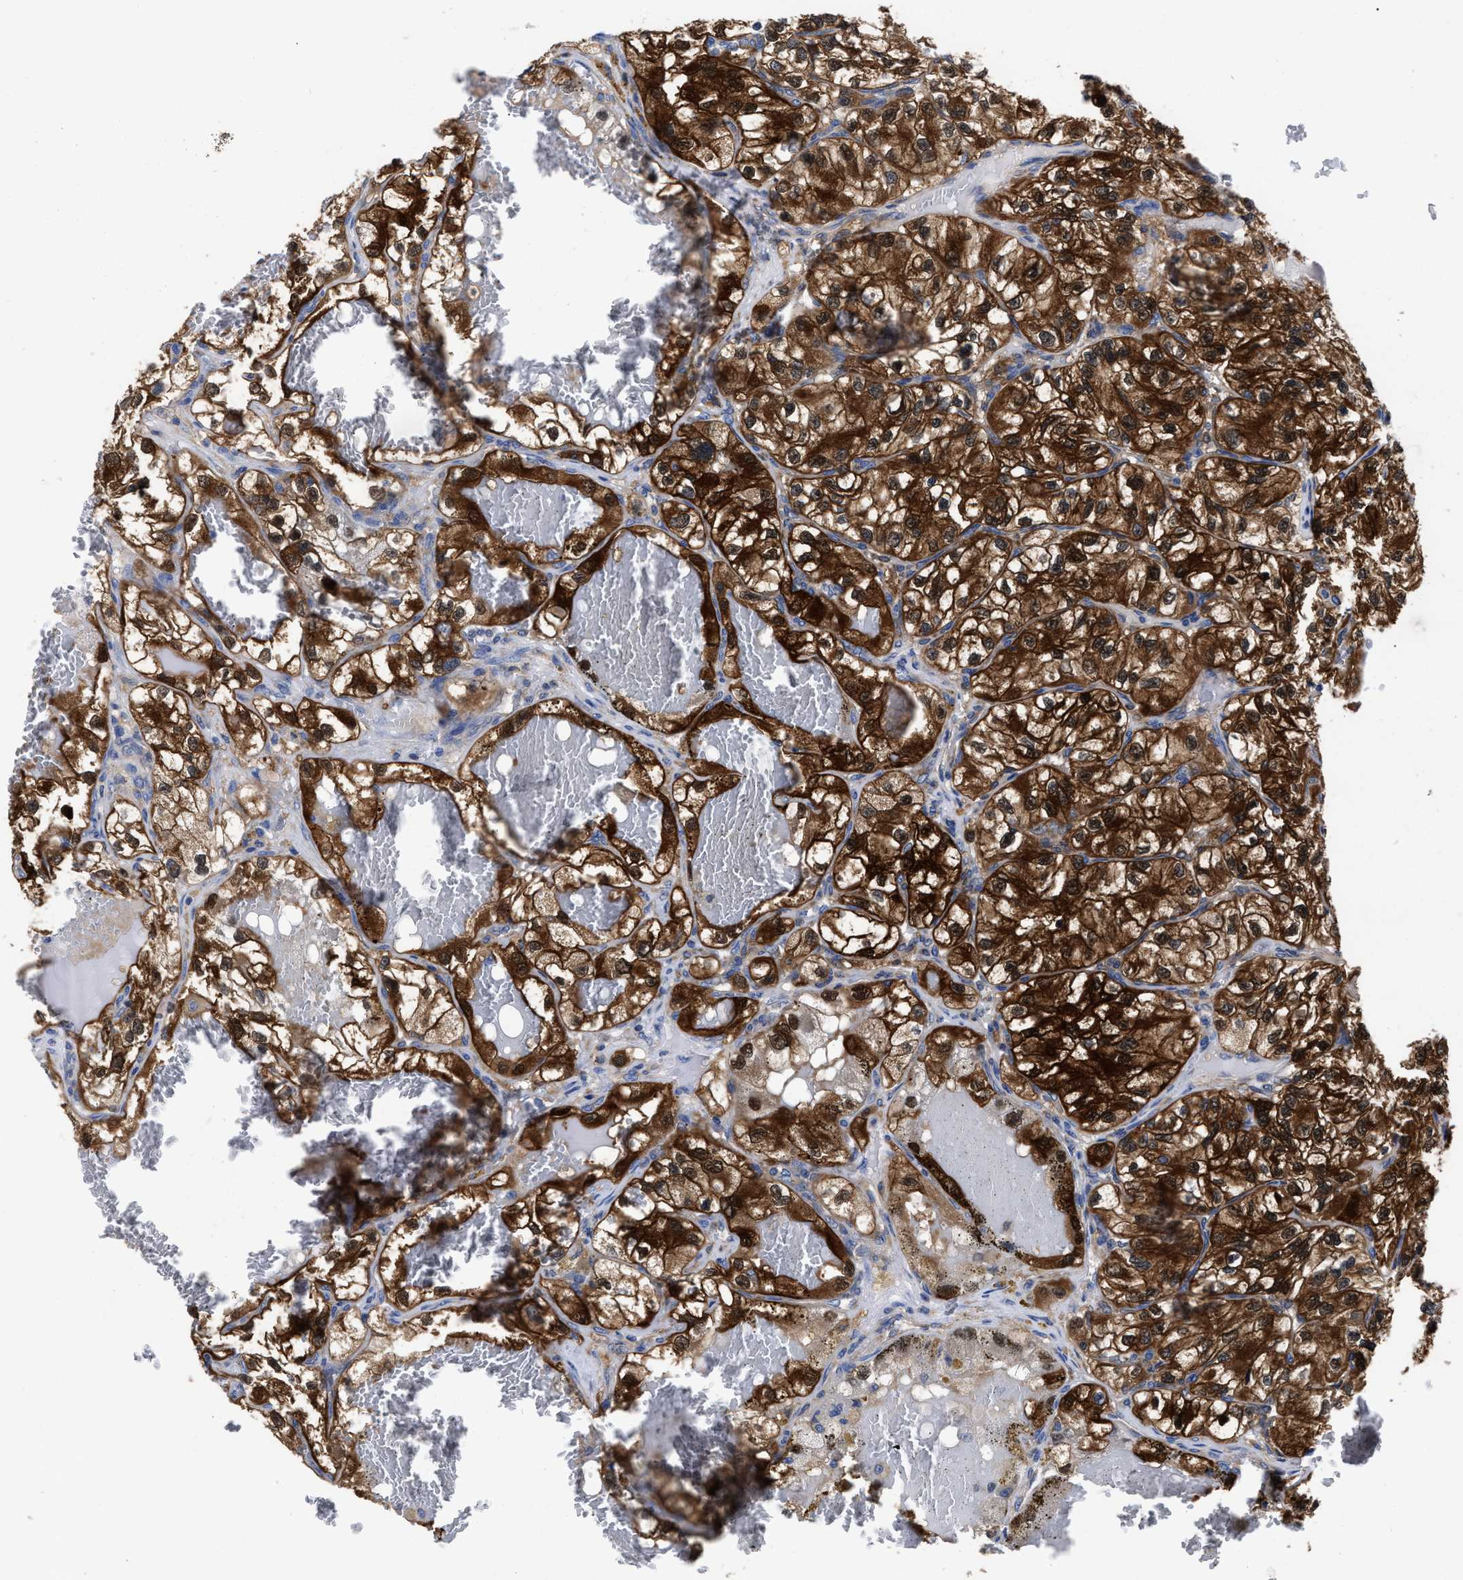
{"staining": {"intensity": "strong", "quantity": ">75%", "location": "cytoplasmic/membranous"}, "tissue": "renal cancer", "cell_type": "Tumor cells", "image_type": "cancer", "snomed": [{"axis": "morphology", "description": "Adenocarcinoma, NOS"}, {"axis": "topography", "description": "Kidney"}], "caption": "Protein expression analysis of renal adenocarcinoma shows strong cytoplasmic/membranous positivity in approximately >75% of tumor cells. (DAB (3,3'-diaminobenzidine) = brown stain, brightfield microscopy at high magnification).", "gene": "RBKS", "patient": {"sex": "female", "age": 57}}